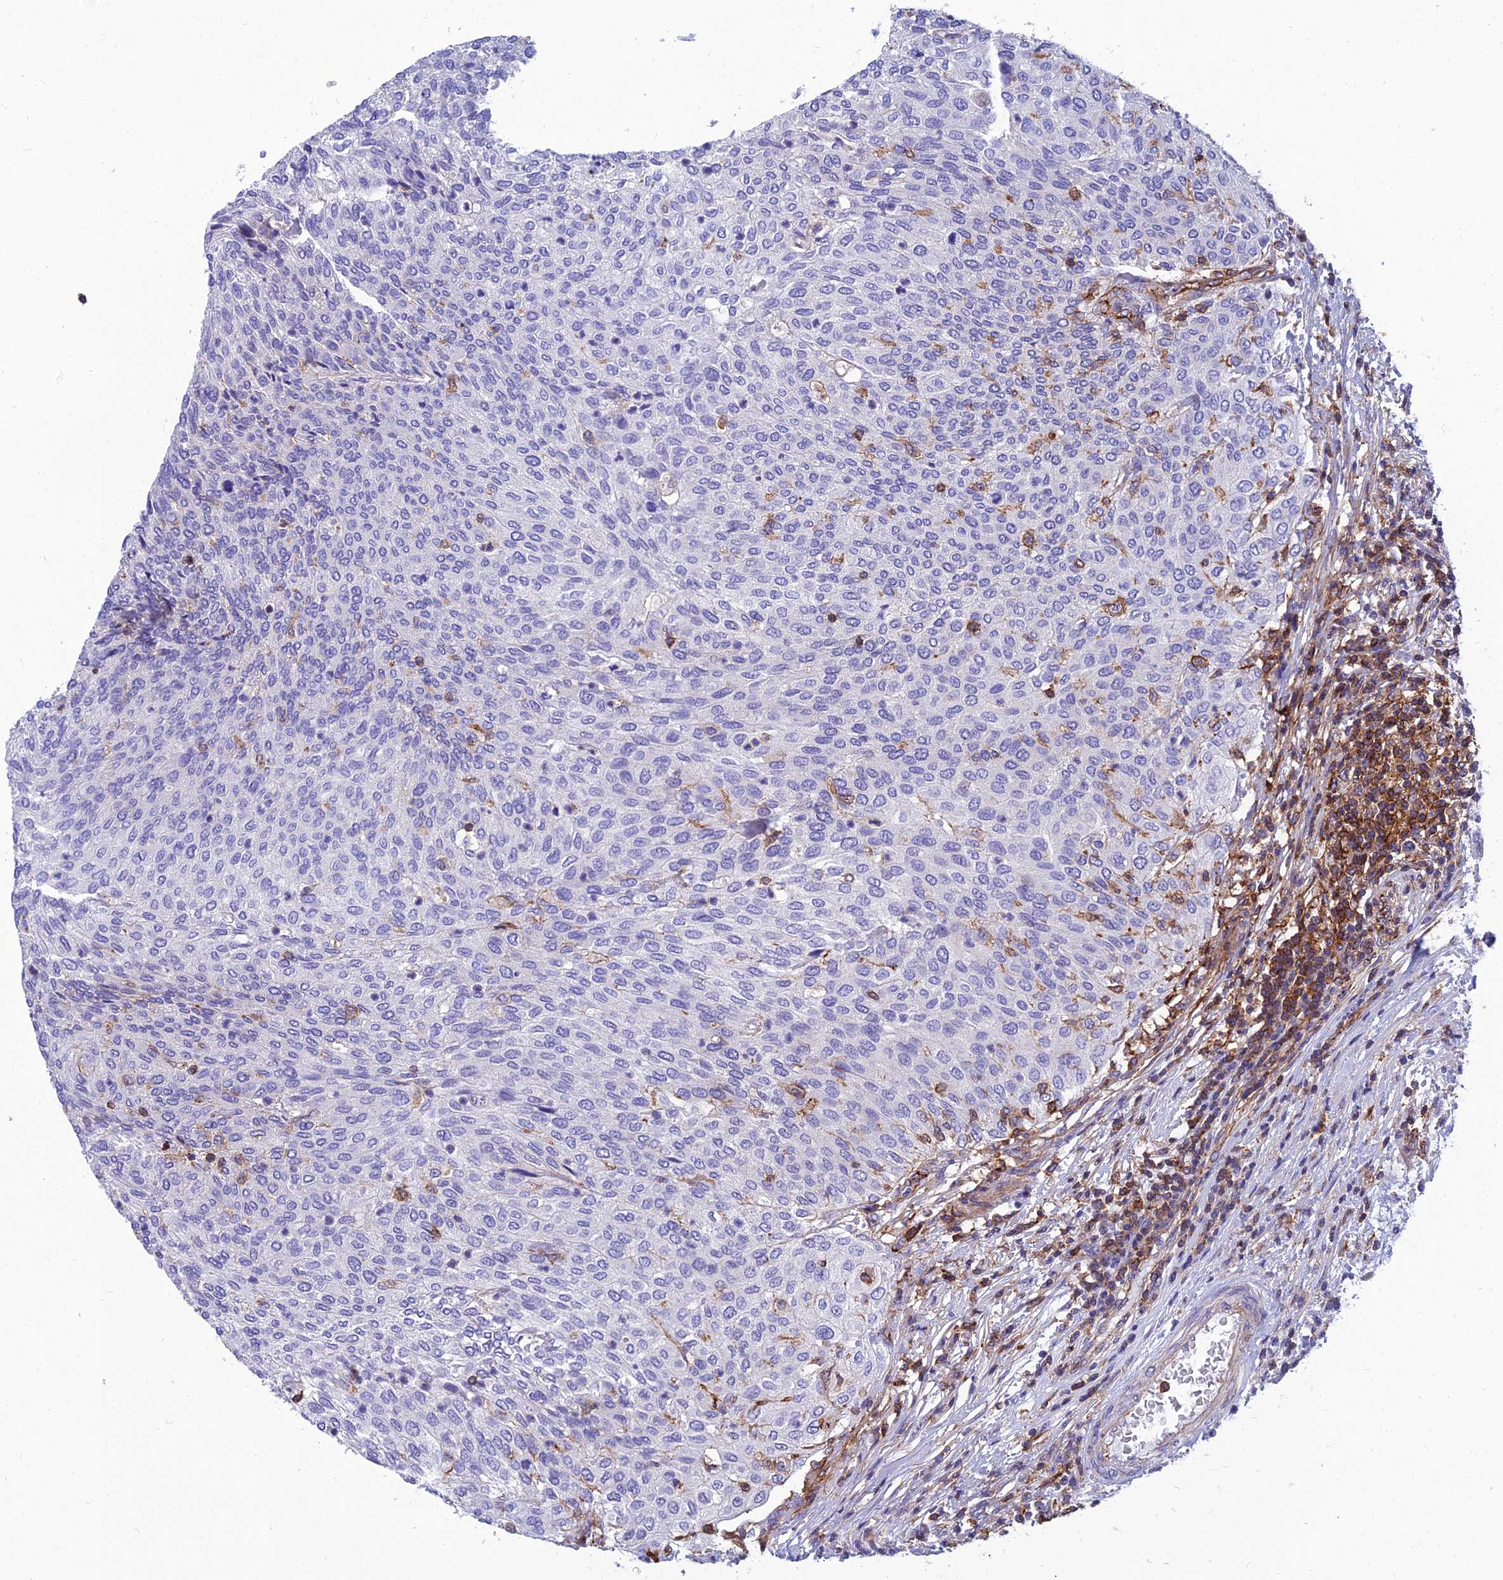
{"staining": {"intensity": "negative", "quantity": "none", "location": "none"}, "tissue": "urothelial cancer", "cell_type": "Tumor cells", "image_type": "cancer", "snomed": [{"axis": "morphology", "description": "Urothelial carcinoma, Low grade"}, {"axis": "topography", "description": "Urinary bladder"}], "caption": "This is an IHC image of human urothelial carcinoma (low-grade). There is no staining in tumor cells.", "gene": "PPP1R18", "patient": {"sex": "female", "age": 79}}